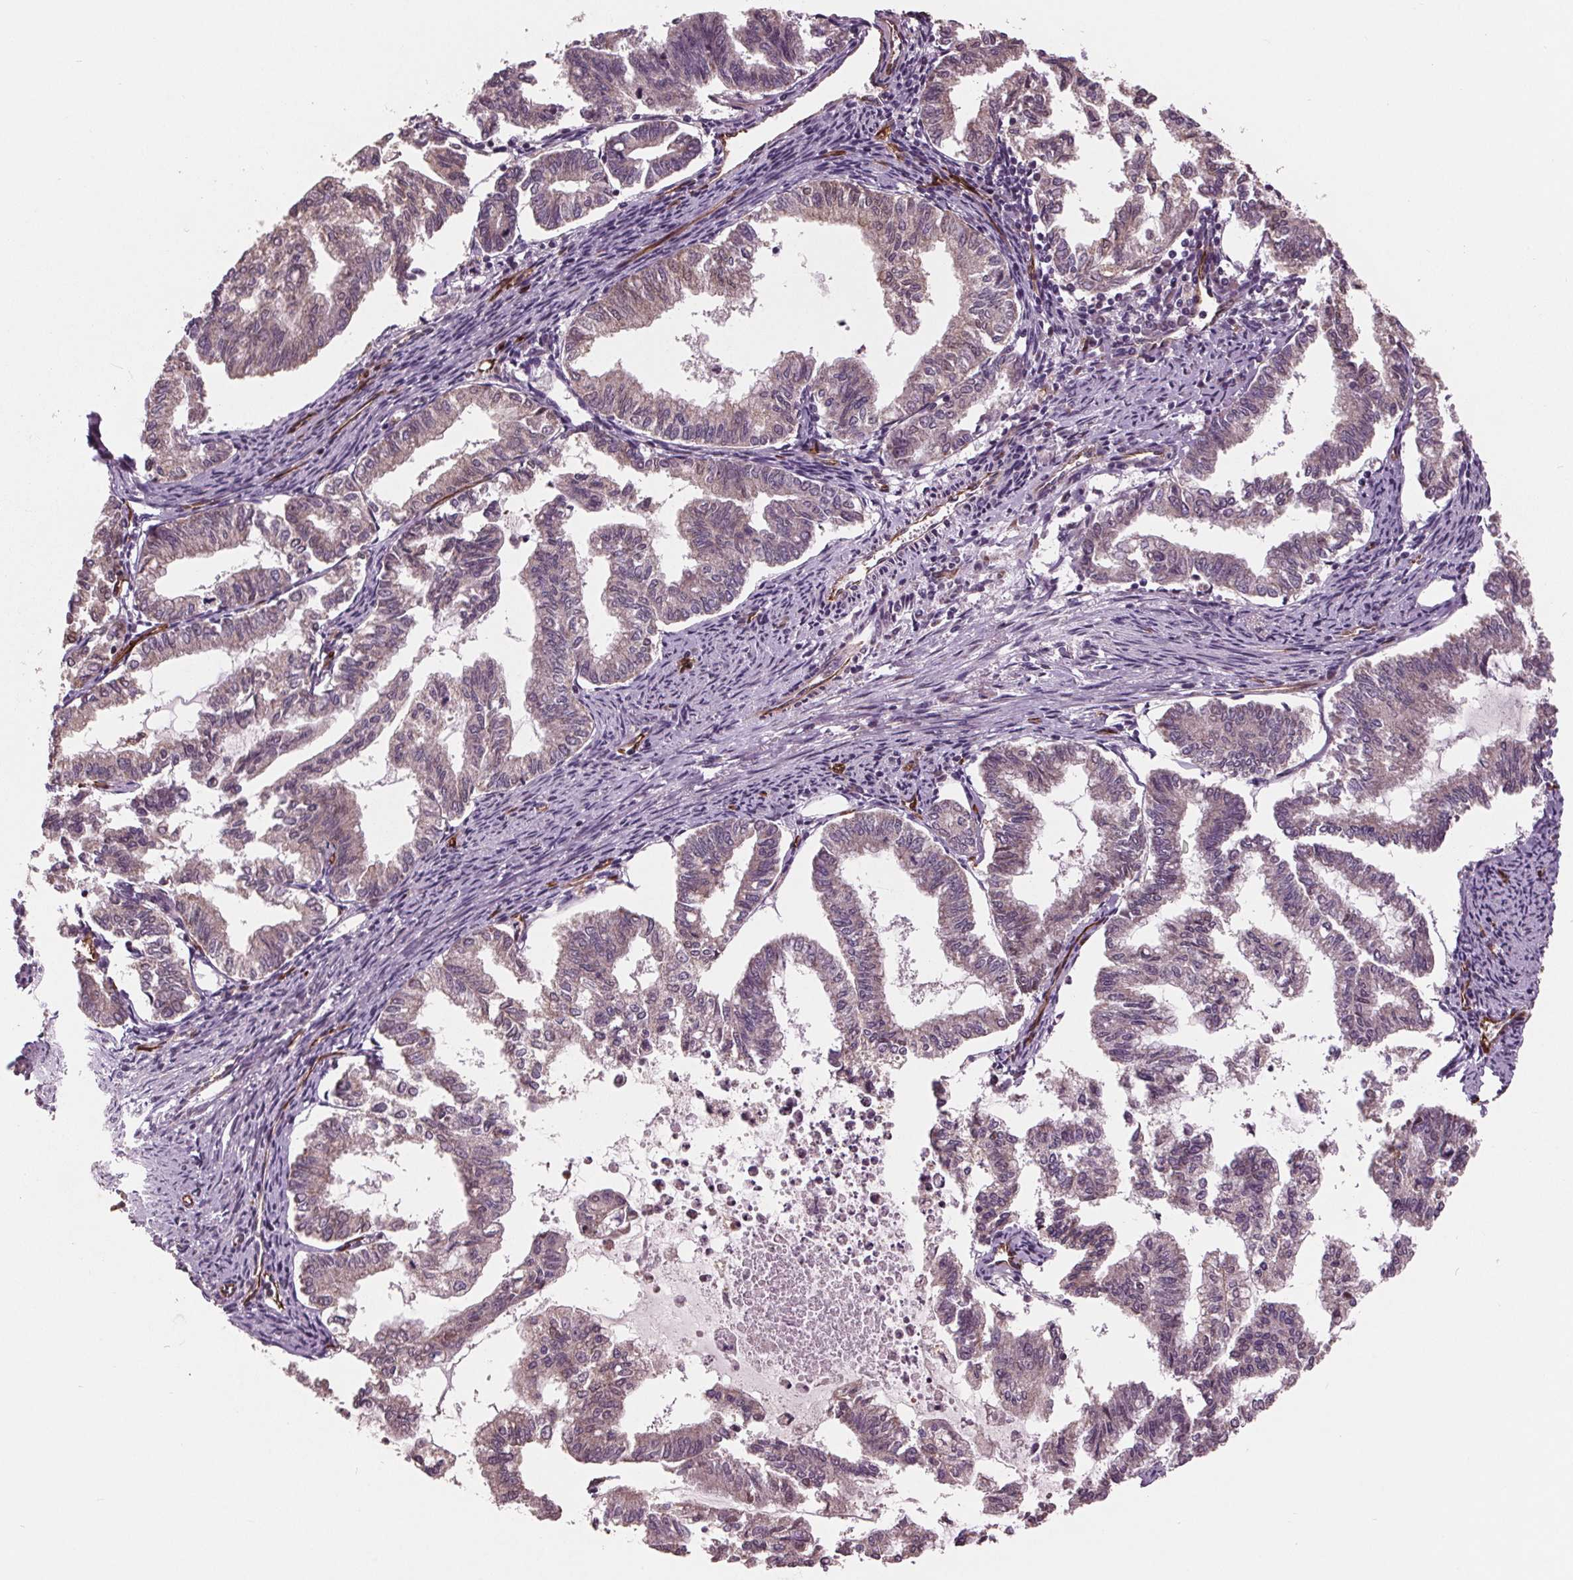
{"staining": {"intensity": "weak", "quantity": "25%-75%", "location": "cytoplasmic/membranous"}, "tissue": "endometrial cancer", "cell_type": "Tumor cells", "image_type": "cancer", "snomed": [{"axis": "morphology", "description": "Adenocarcinoma, NOS"}, {"axis": "topography", "description": "Endometrium"}], "caption": "Endometrial cancer (adenocarcinoma) was stained to show a protein in brown. There is low levels of weak cytoplasmic/membranous expression in approximately 25%-75% of tumor cells.", "gene": "MAPK8", "patient": {"sex": "female", "age": 79}}